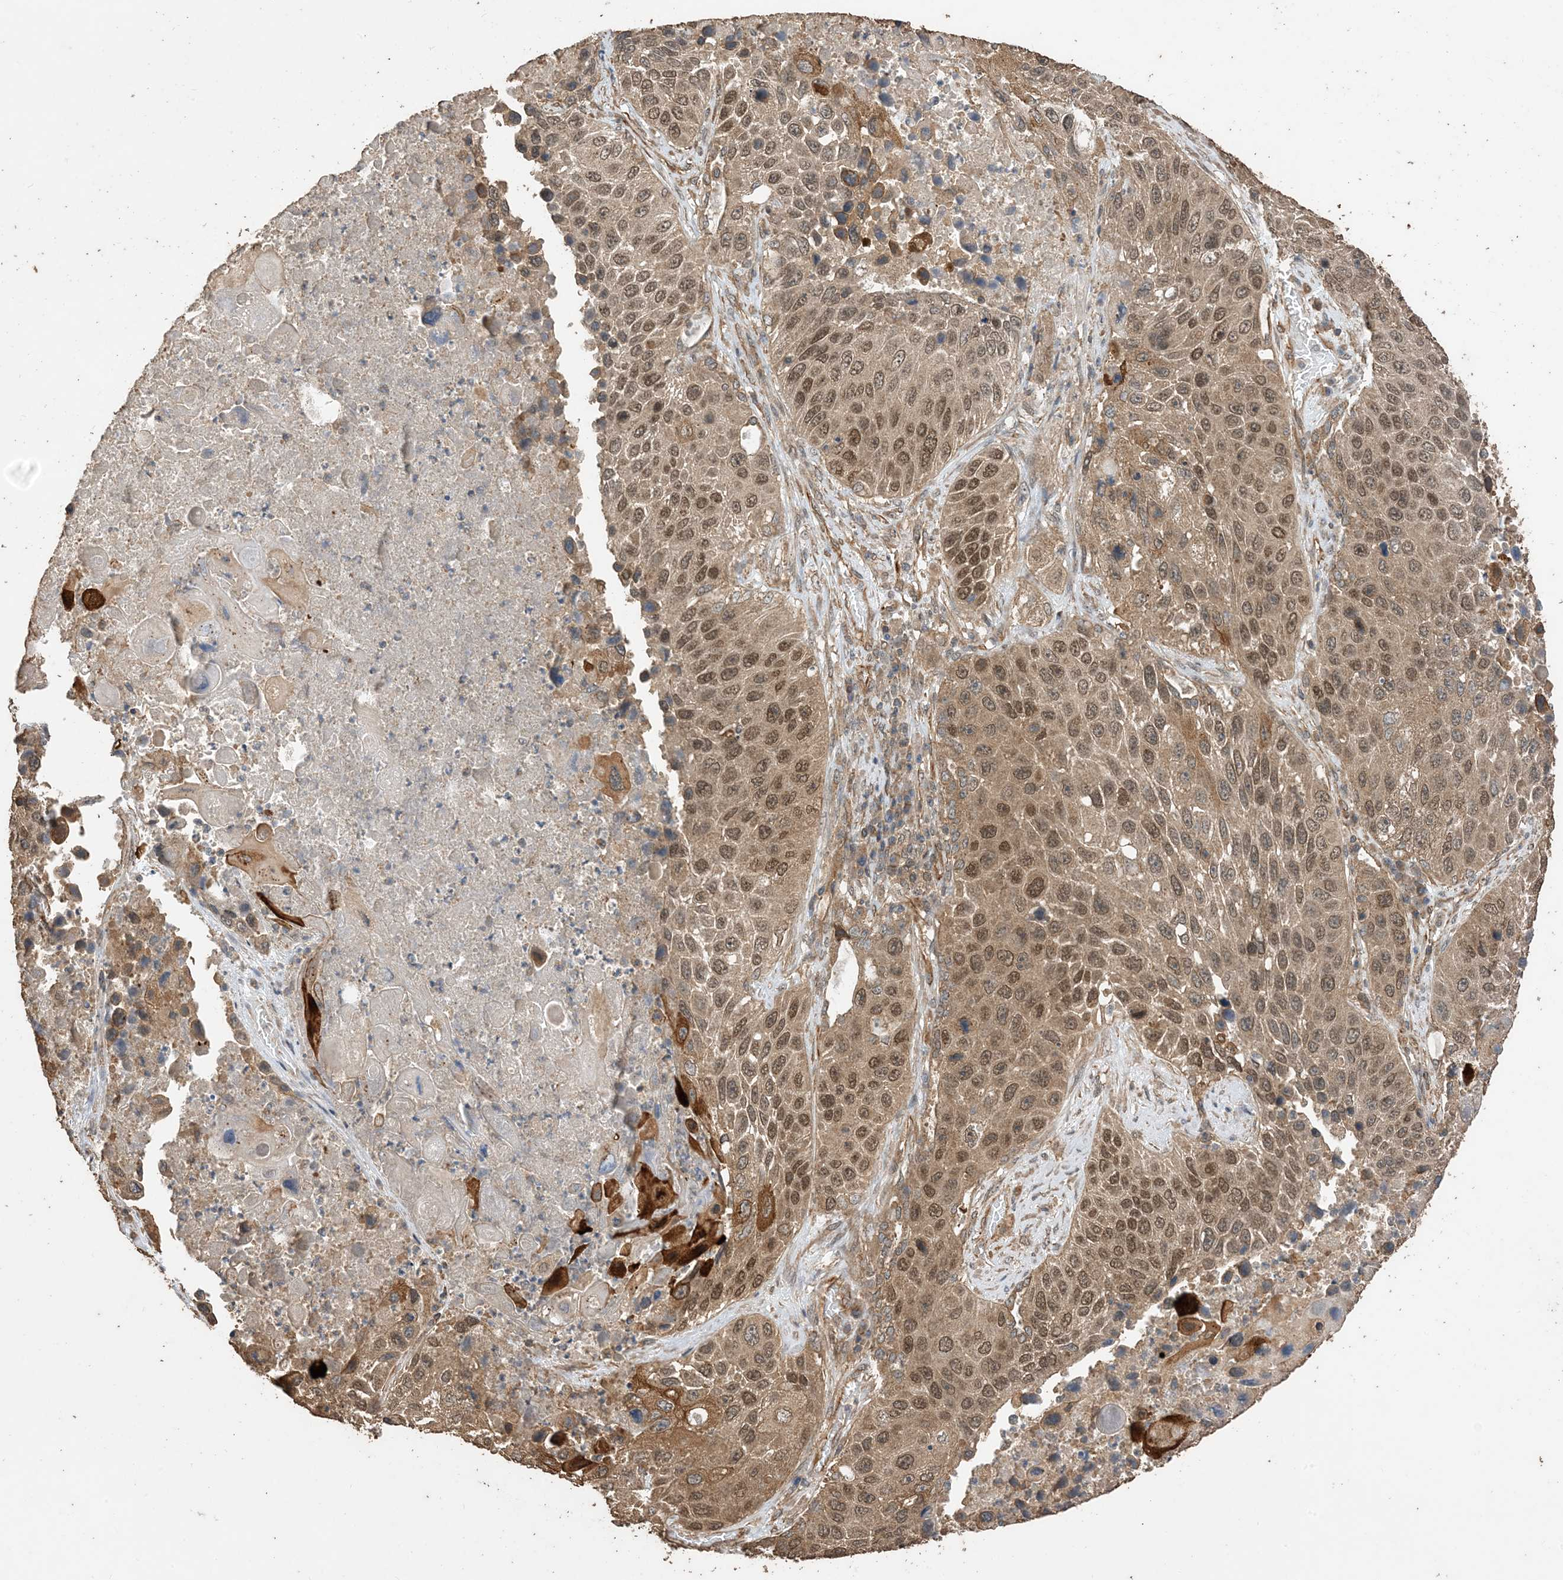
{"staining": {"intensity": "moderate", "quantity": ">75%", "location": "cytoplasmic/membranous,nuclear"}, "tissue": "lung cancer", "cell_type": "Tumor cells", "image_type": "cancer", "snomed": [{"axis": "morphology", "description": "Squamous cell carcinoma, NOS"}, {"axis": "topography", "description": "Lung"}], "caption": "The immunohistochemical stain labels moderate cytoplasmic/membranous and nuclear staining in tumor cells of lung squamous cell carcinoma tissue.", "gene": "ZKSCAN5", "patient": {"sex": "male", "age": 61}}